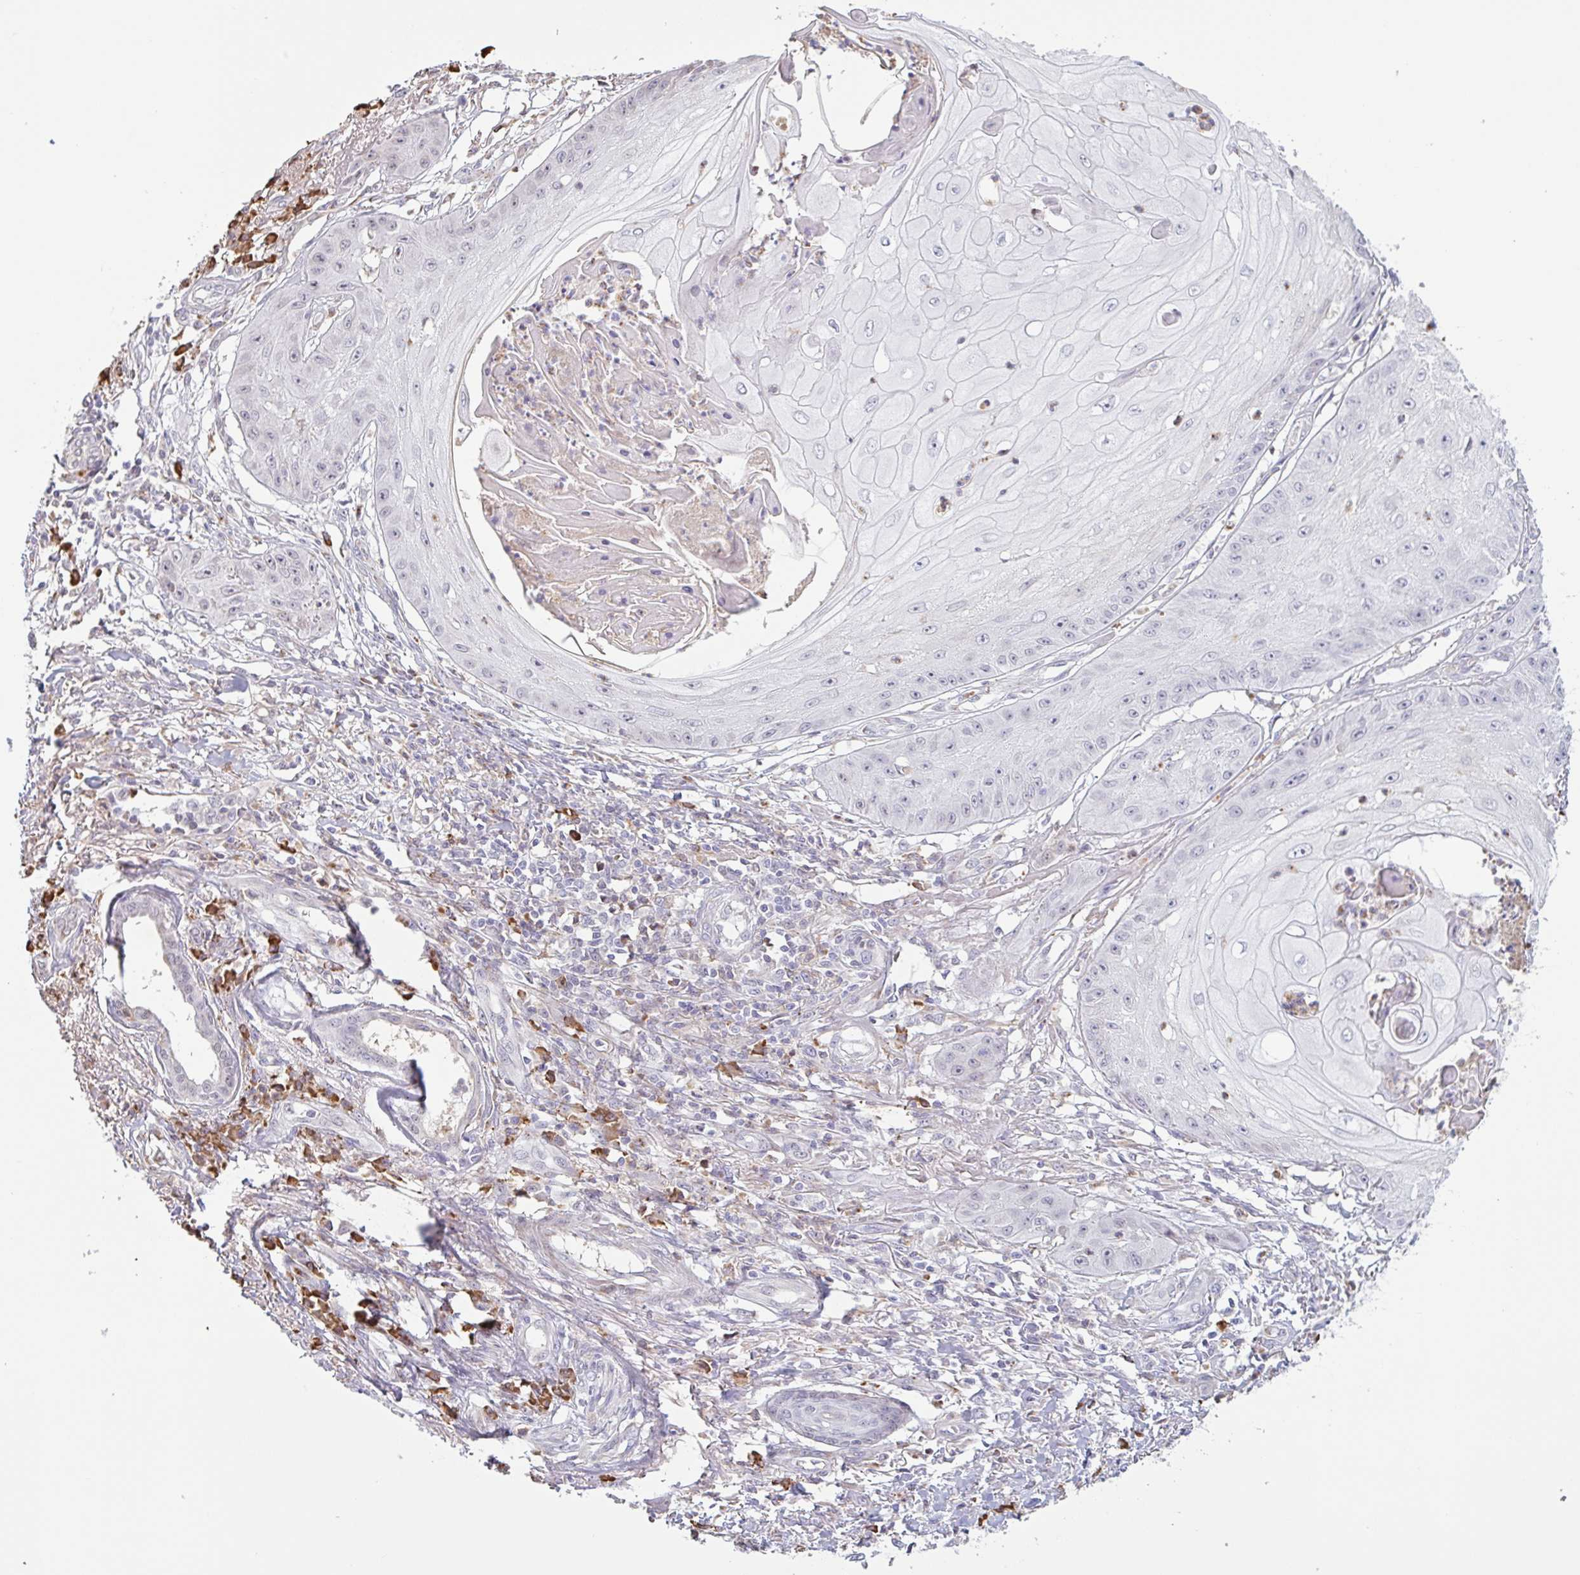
{"staining": {"intensity": "negative", "quantity": "none", "location": "none"}, "tissue": "skin cancer", "cell_type": "Tumor cells", "image_type": "cancer", "snomed": [{"axis": "morphology", "description": "Squamous cell carcinoma, NOS"}, {"axis": "topography", "description": "Skin"}], "caption": "High power microscopy image of an immunohistochemistry histopathology image of skin cancer (squamous cell carcinoma), revealing no significant expression in tumor cells. Nuclei are stained in blue.", "gene": "TAF1D", "patient": {"sex": "male", "age": 70}}